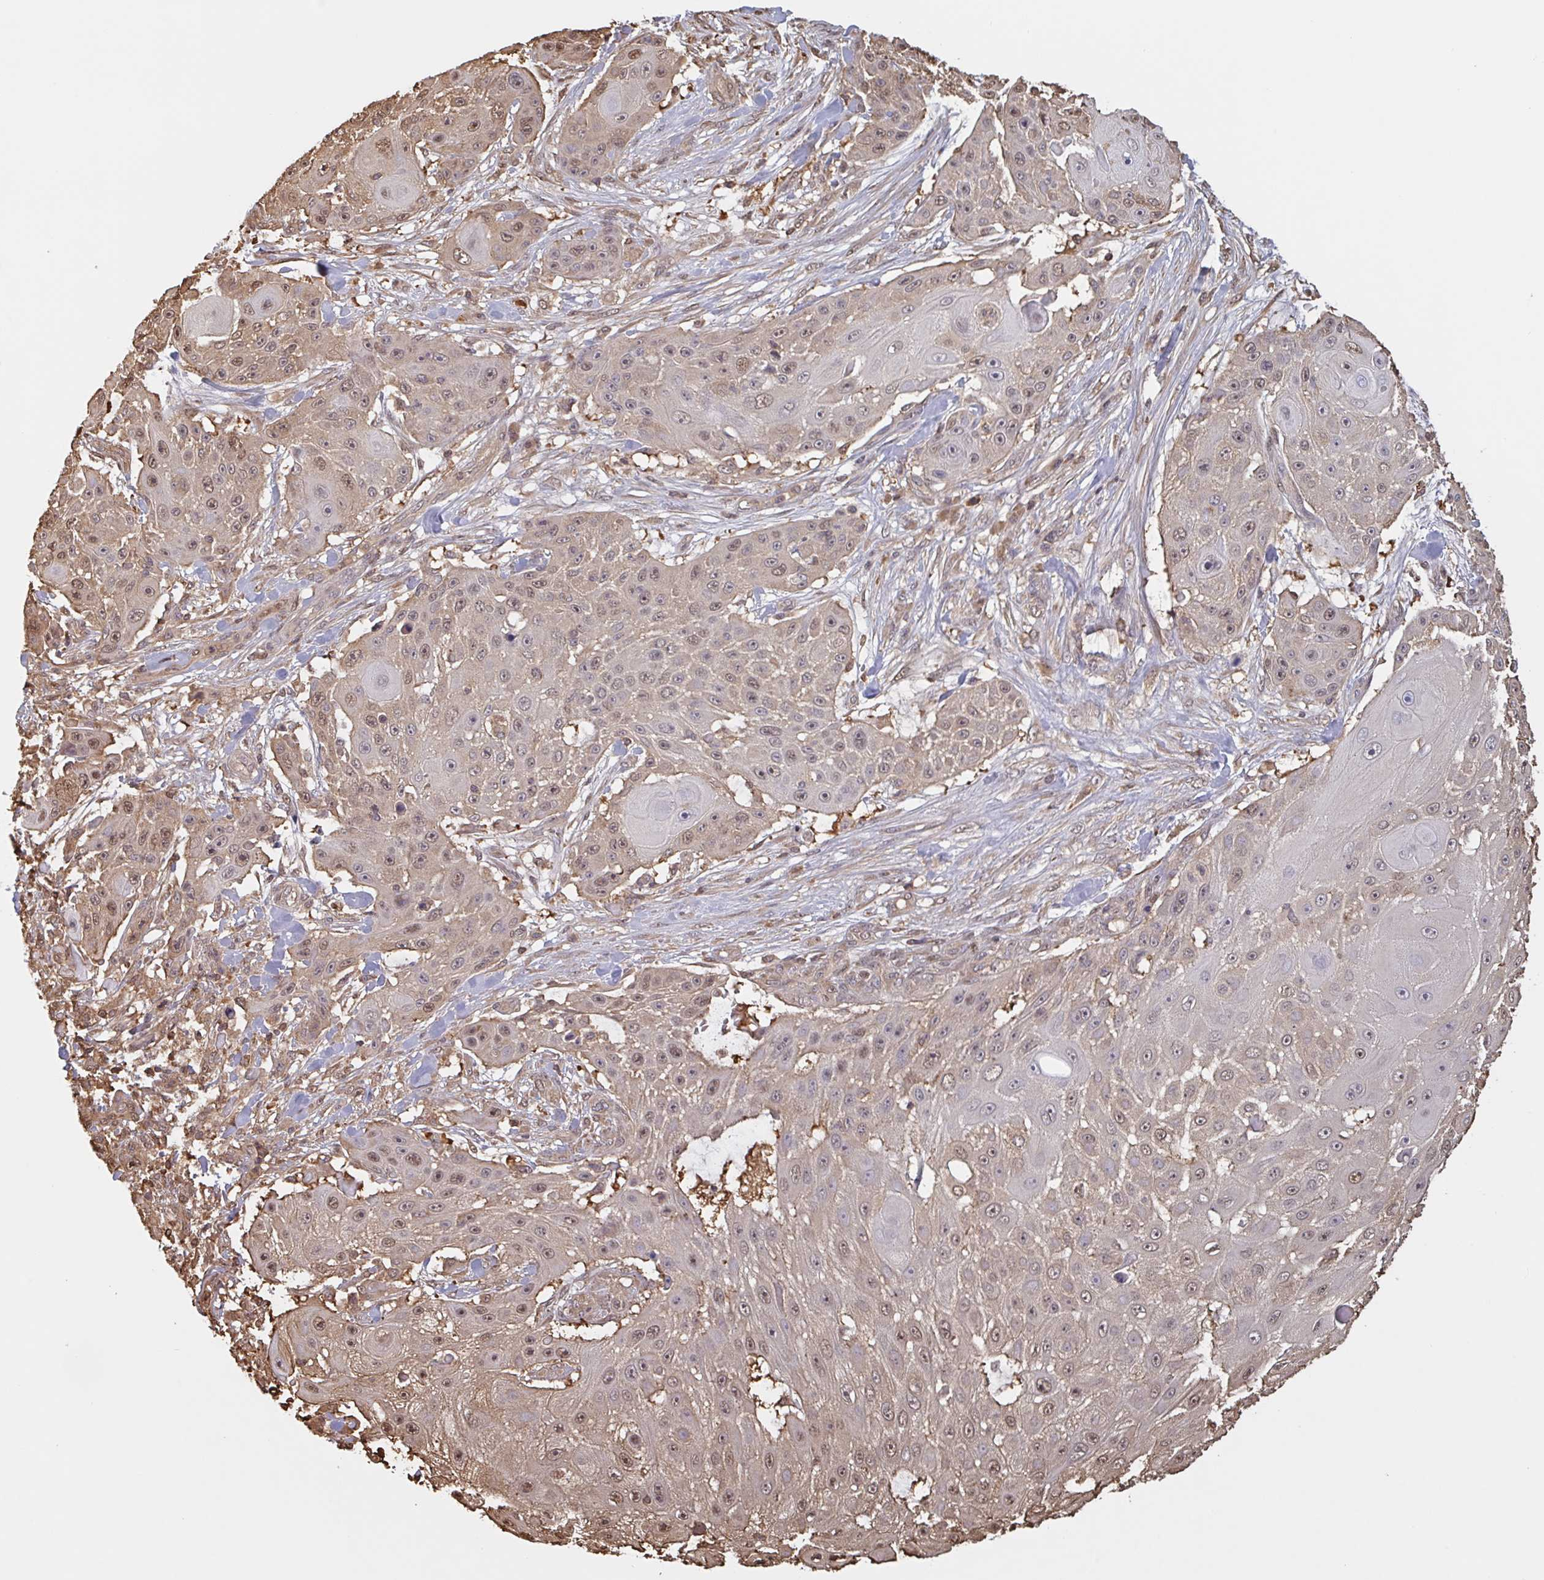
{"staining": {"intensity": "moderate", "quantity": ">75%", "location": "nuclear"}, "tissue": "skin cancer", "cell_type": "Tumor cells", "image_type": "cancer", "snomed": [{"axis": "morphology", "description": "Squamous cell carcinoma, NOS"}, {"axis": "topography", "description": "Skin"}], "caption": "Immunohistochemistry (IHC) (DAB (3,3'-diaminobenzidine)) staining of human skin cancer demonstrates moderate nuclear protein expression in about >75% of tumor cells.", "gene": "OTOP2", "patient": {"sex": "female", "age": 86}}